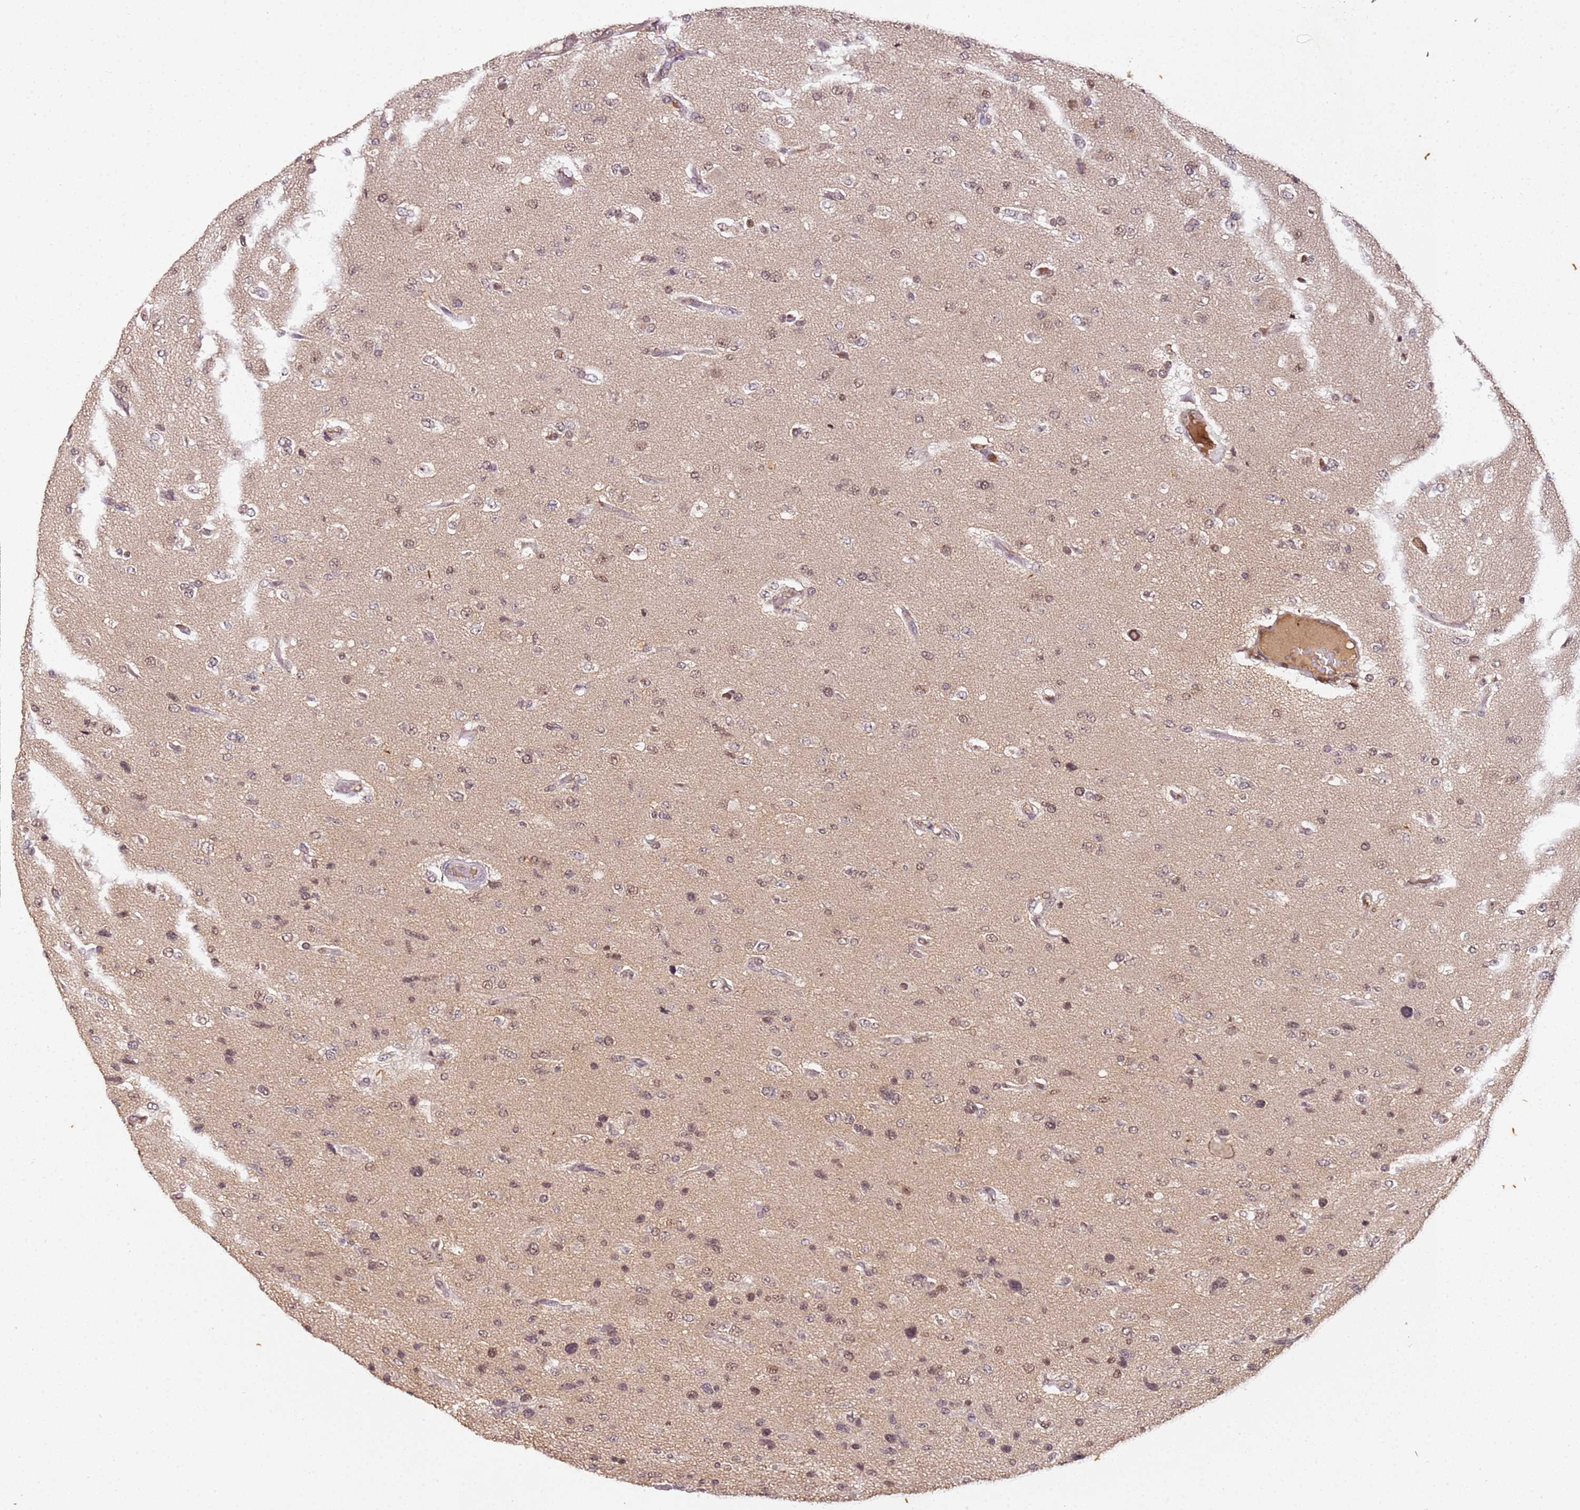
{"staining": {"intensity": "moderate", "quantity": ">75%", "location": "nuclear"}, "tissue": "glioma", "cell_type": "Tumor cells", "image_type": "cancer", "snomed": [{"axis": "morphology", "description": "Glioma, malignant, High grade"}, {"axis": "topography", "description": "Brain"}], "caption": "Immunohistochemistry (IHC) of human glioma demonstrates medium levels of moderate nuclear expression in approximately >75% of tumor cells.", "gene": "COL1A2", "patient": {"sex": "male", "age": 77}}